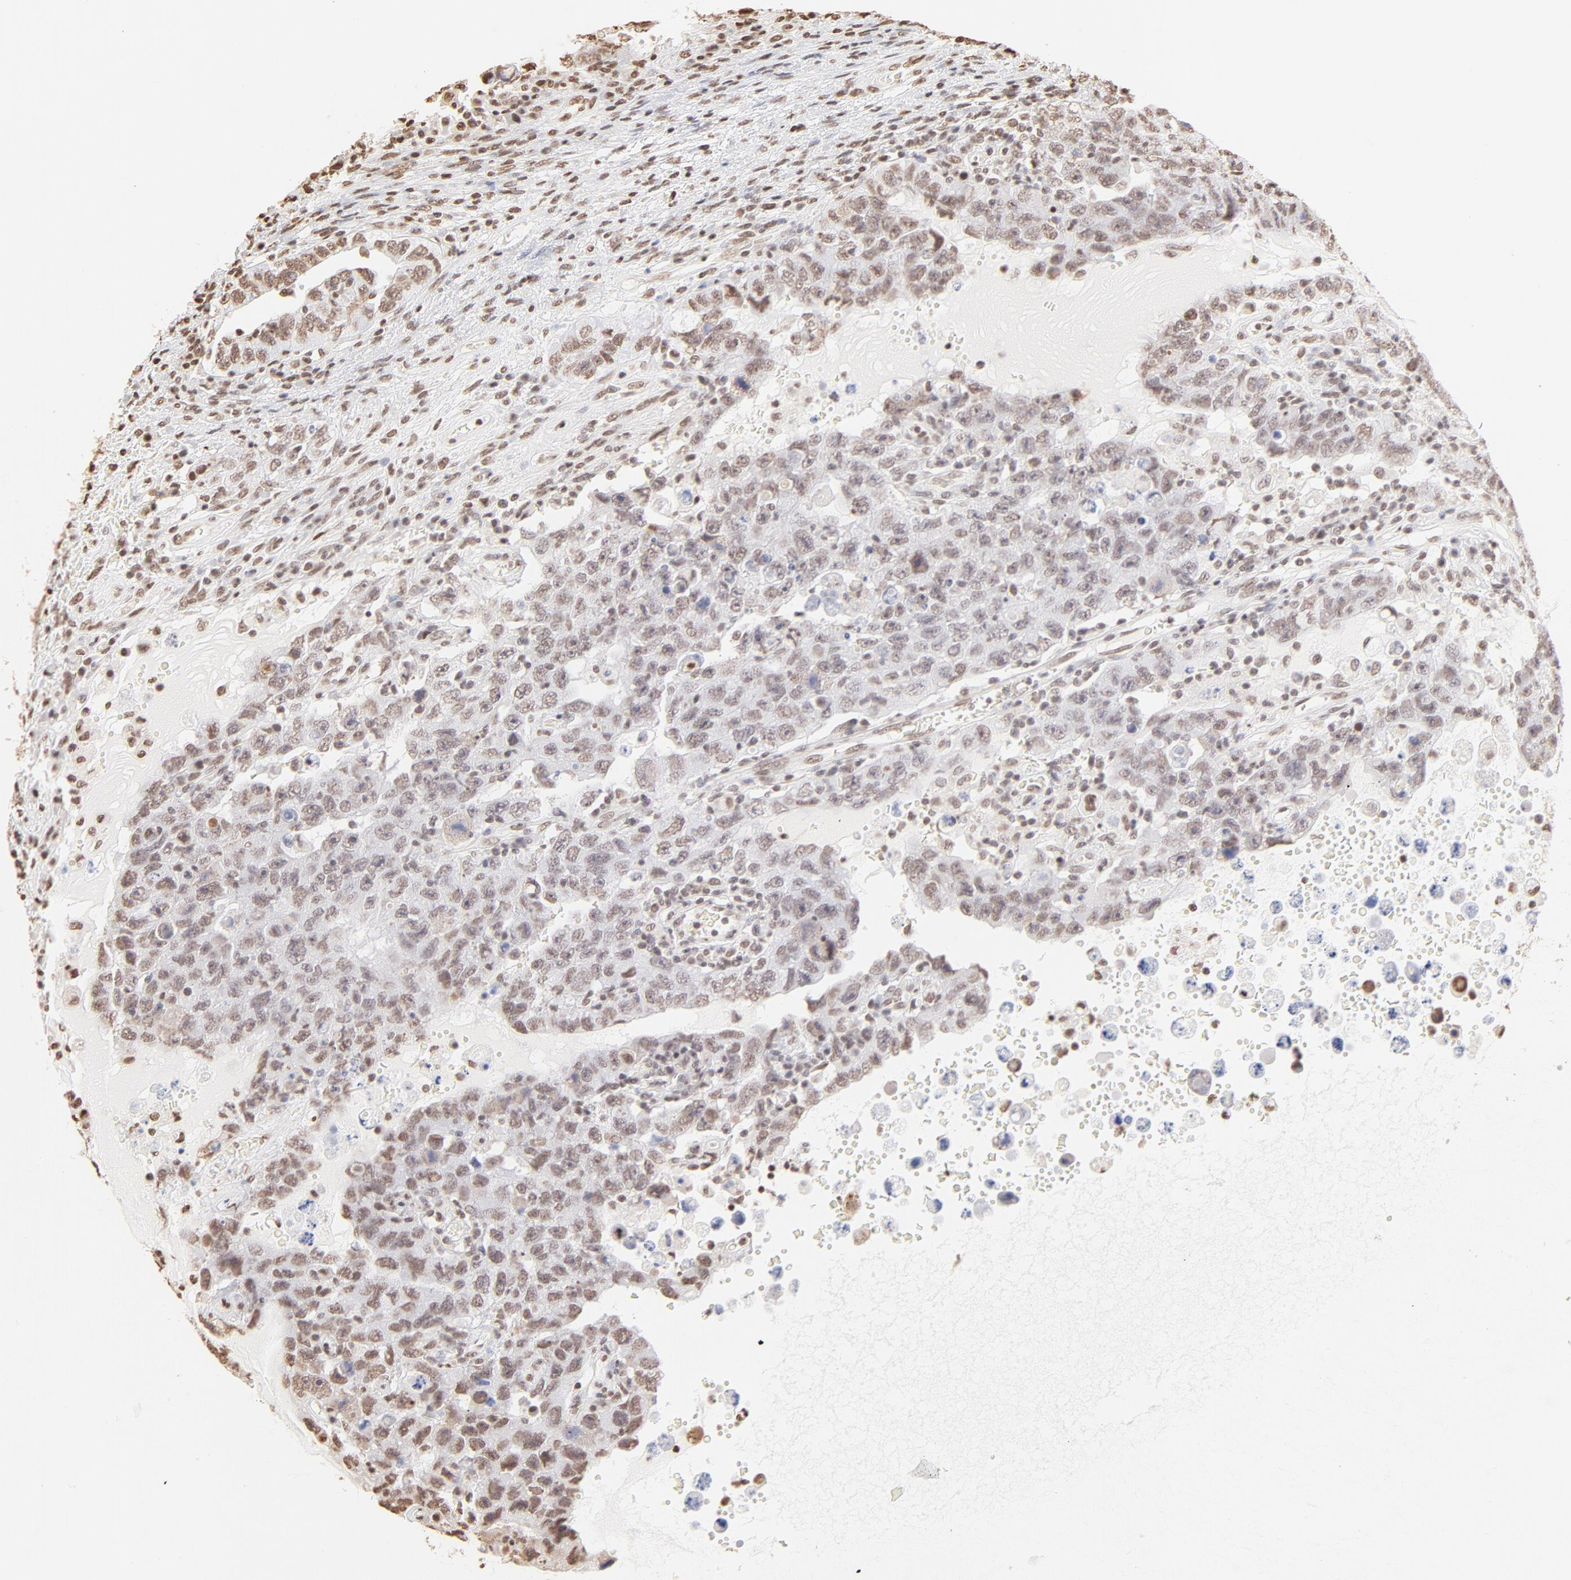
{"staining": {"intensity": "moderate", "quantity": ">75%", "location": "nuclear"}, "tissue": "testis cancer", "cell_type": "Tumor cells", "image_type": "cancer", "snomed": [{"axis": "morphology", "description": "Carcinoma, Embryonal, NOS"}, {"axis": "topography", "description": "Testis"}], "caption": "High-magnification brightfield microscopy of testis embryonal carcinoma stained with DAB (3,3'-diaminobenzidine) (brown) and counterstained with hematoxylin (blue). tumor cells exhibit moderate nuclear positivity is seen in approximately>75% of cells.", "gene": "ZNF540", "patient": {"sex": "male", "age": 26}}